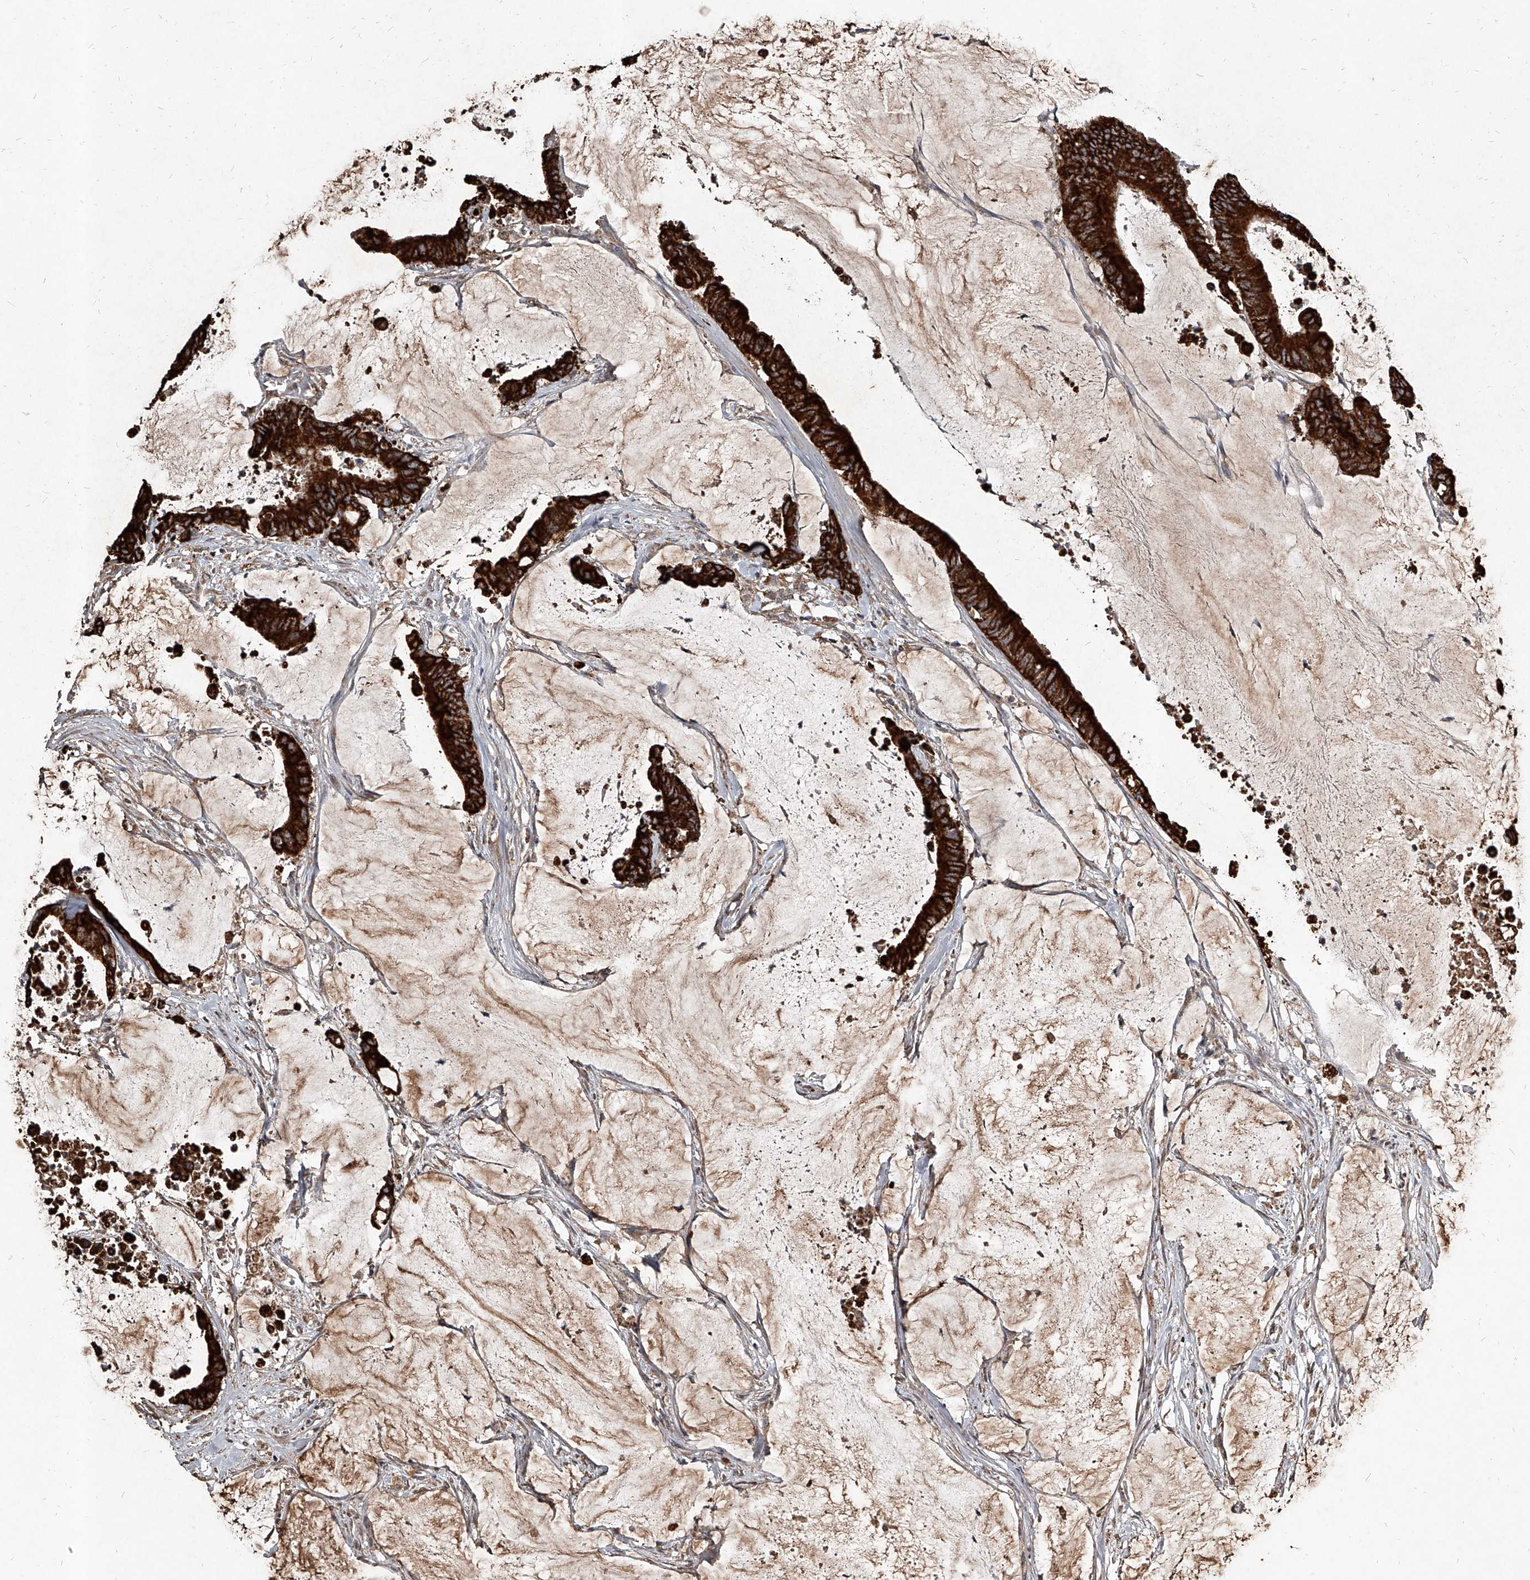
{"staining": {"intensity": "strong", "quantity": ">75%", "location": "cytoplasmic/membranous"}, "tissue": "colorectal cancer", "cell_type": "Tumor cells", "image_type": "cancer", "snomed": [{"axis": "morphology", "description": "Adenocarcinoma, NOS"}, {"axis": "topography", "description": "Rectum"}], "caption": "Human colorectal cancer stained with a protein marker exhibits strong staining in tumor cells.", "gene": "GPR183", "patient": {"sex": "female", "age": 66}}